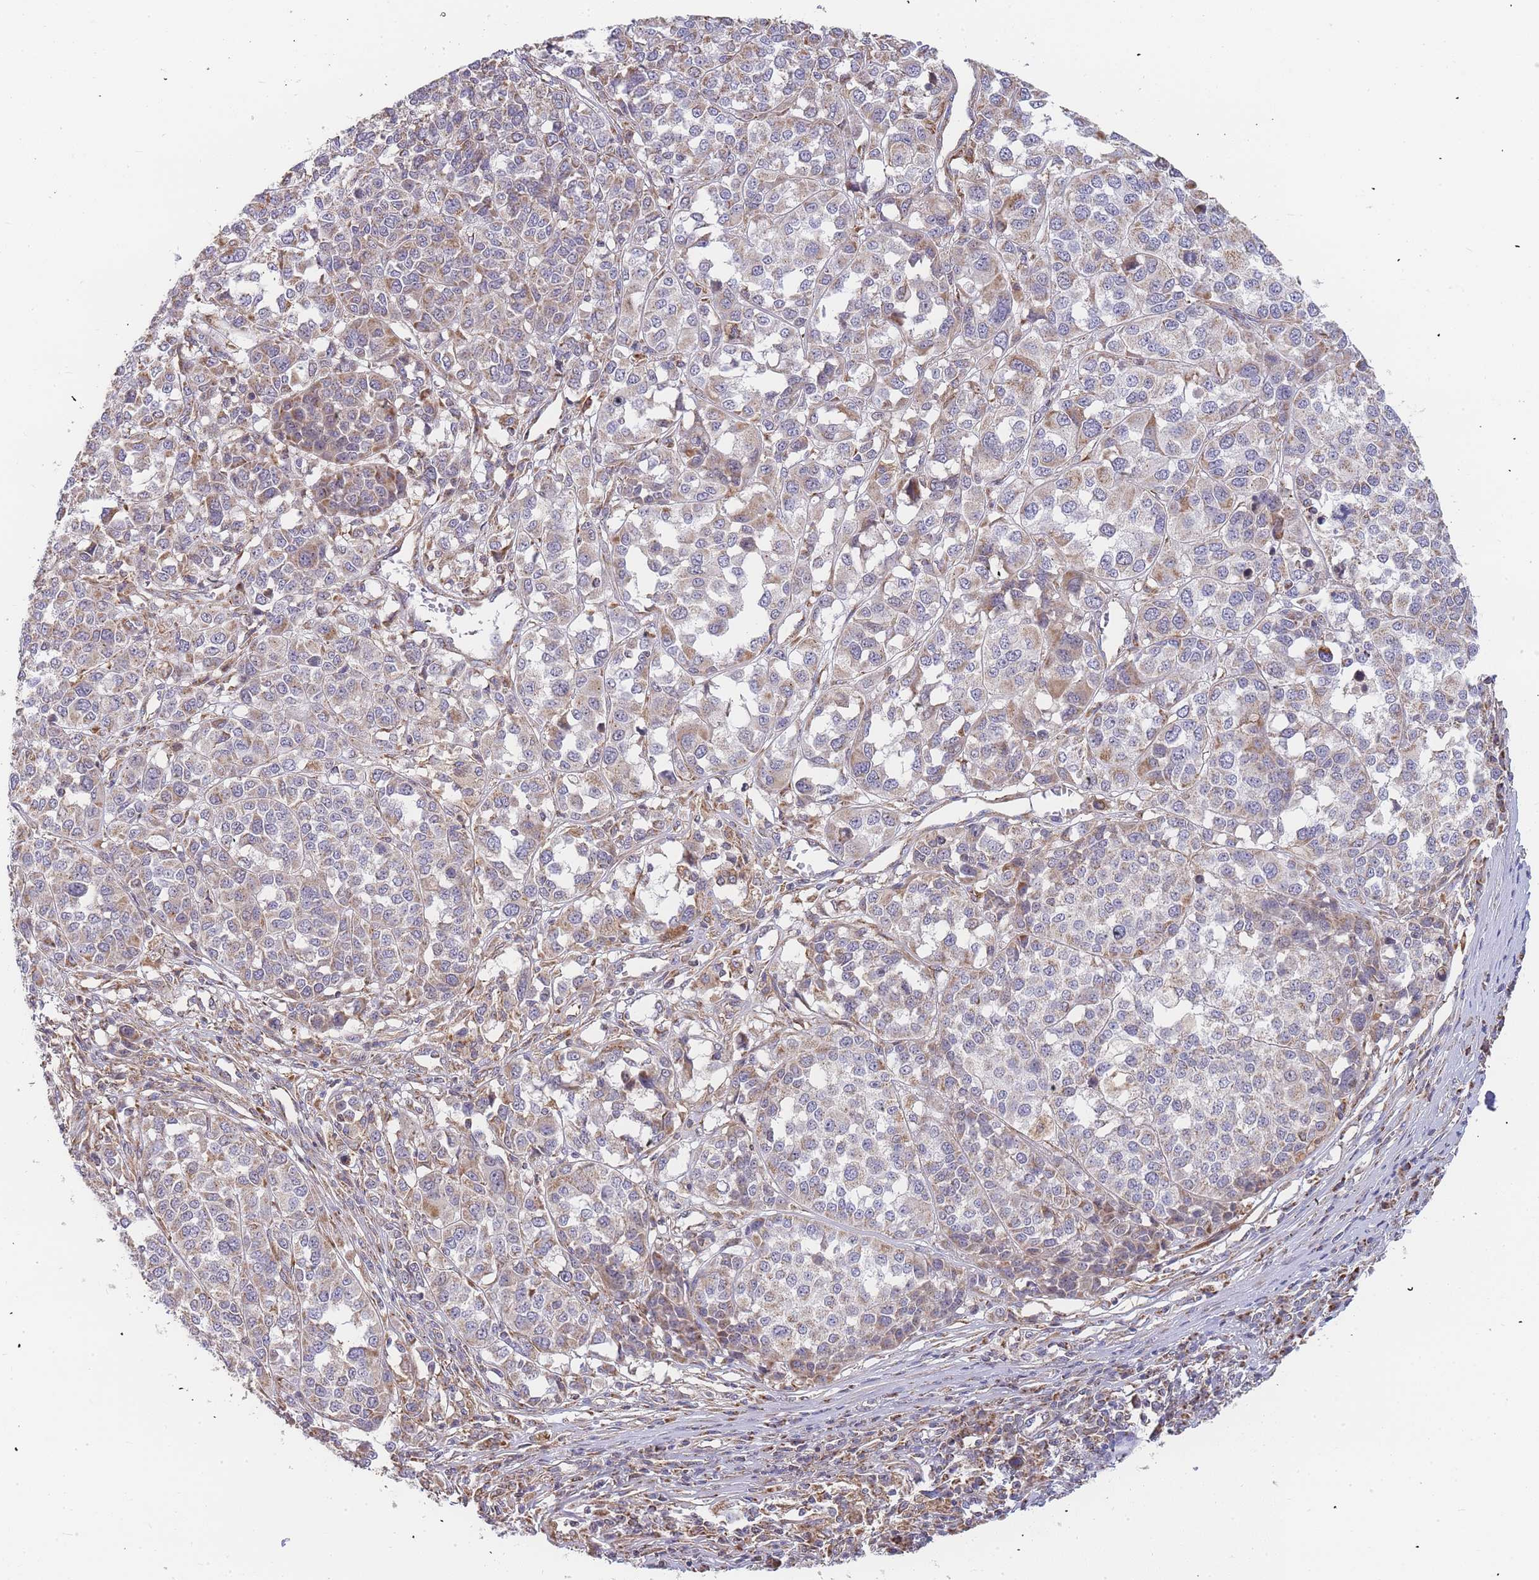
{"staining": {"intensity": "moderate", "quantity": "<25%", "location": "cytoplasmic/membranous"}, "tissue": "melanoma", "cell_type": "Tumor cells", "image_type": "cancer", "snomed": [{"axis": "morphology", "description": "Malignant melanoma, Metastatic site"}, {"axis": "topography", "description": "Lymph node"}], "caption": "Protein staining demonstrates moderate cytoplasmic/membranous staining in about <25% of tumor cells in malignant melanoma (metastatic site). (DAB (3,3'-diaminobenzidine) IHC, brown staining for protein, blue staining for nuclei).", "gene": "ADCY9", "patient": {"sex": "male", "age": 44}}